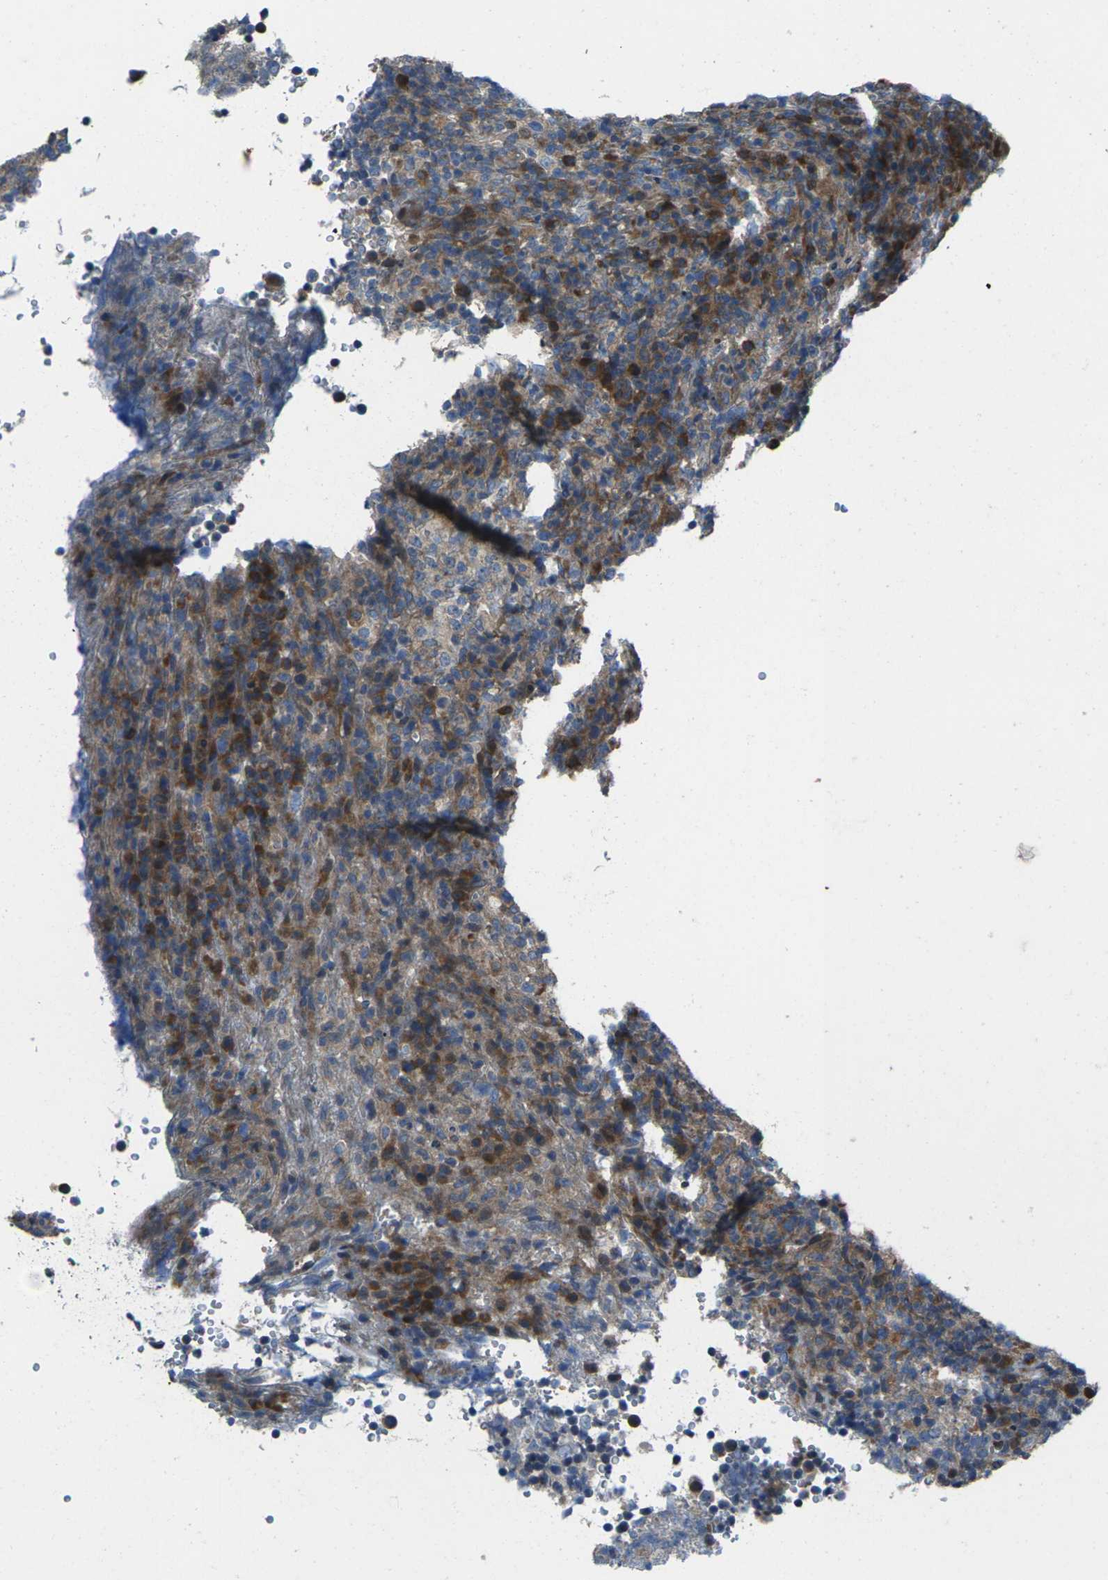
{"staining": {"intensity": "moderate", "quantity": "25%-75%", "location": "cytoplasmic/membranous"}, "tissue": "lymphoma", "cell_type": "Tumor cells", "image_type": "cancer", "snomed": [{"axis": "morphology", "description": "Malignant lymphoma, non-Hodgkin's type, High grade"}, {"axis": "topography", "description": "Lymph node"}], "caption": "Moderate cytoplasmic/membranous protein staining is present in approximately 25%-75% of tumor cells in high-grade malignant lymphoma, non-Hodgkin's type.", "gene": "EDNRA", "patient": {"sex": "female", "age": 76}}